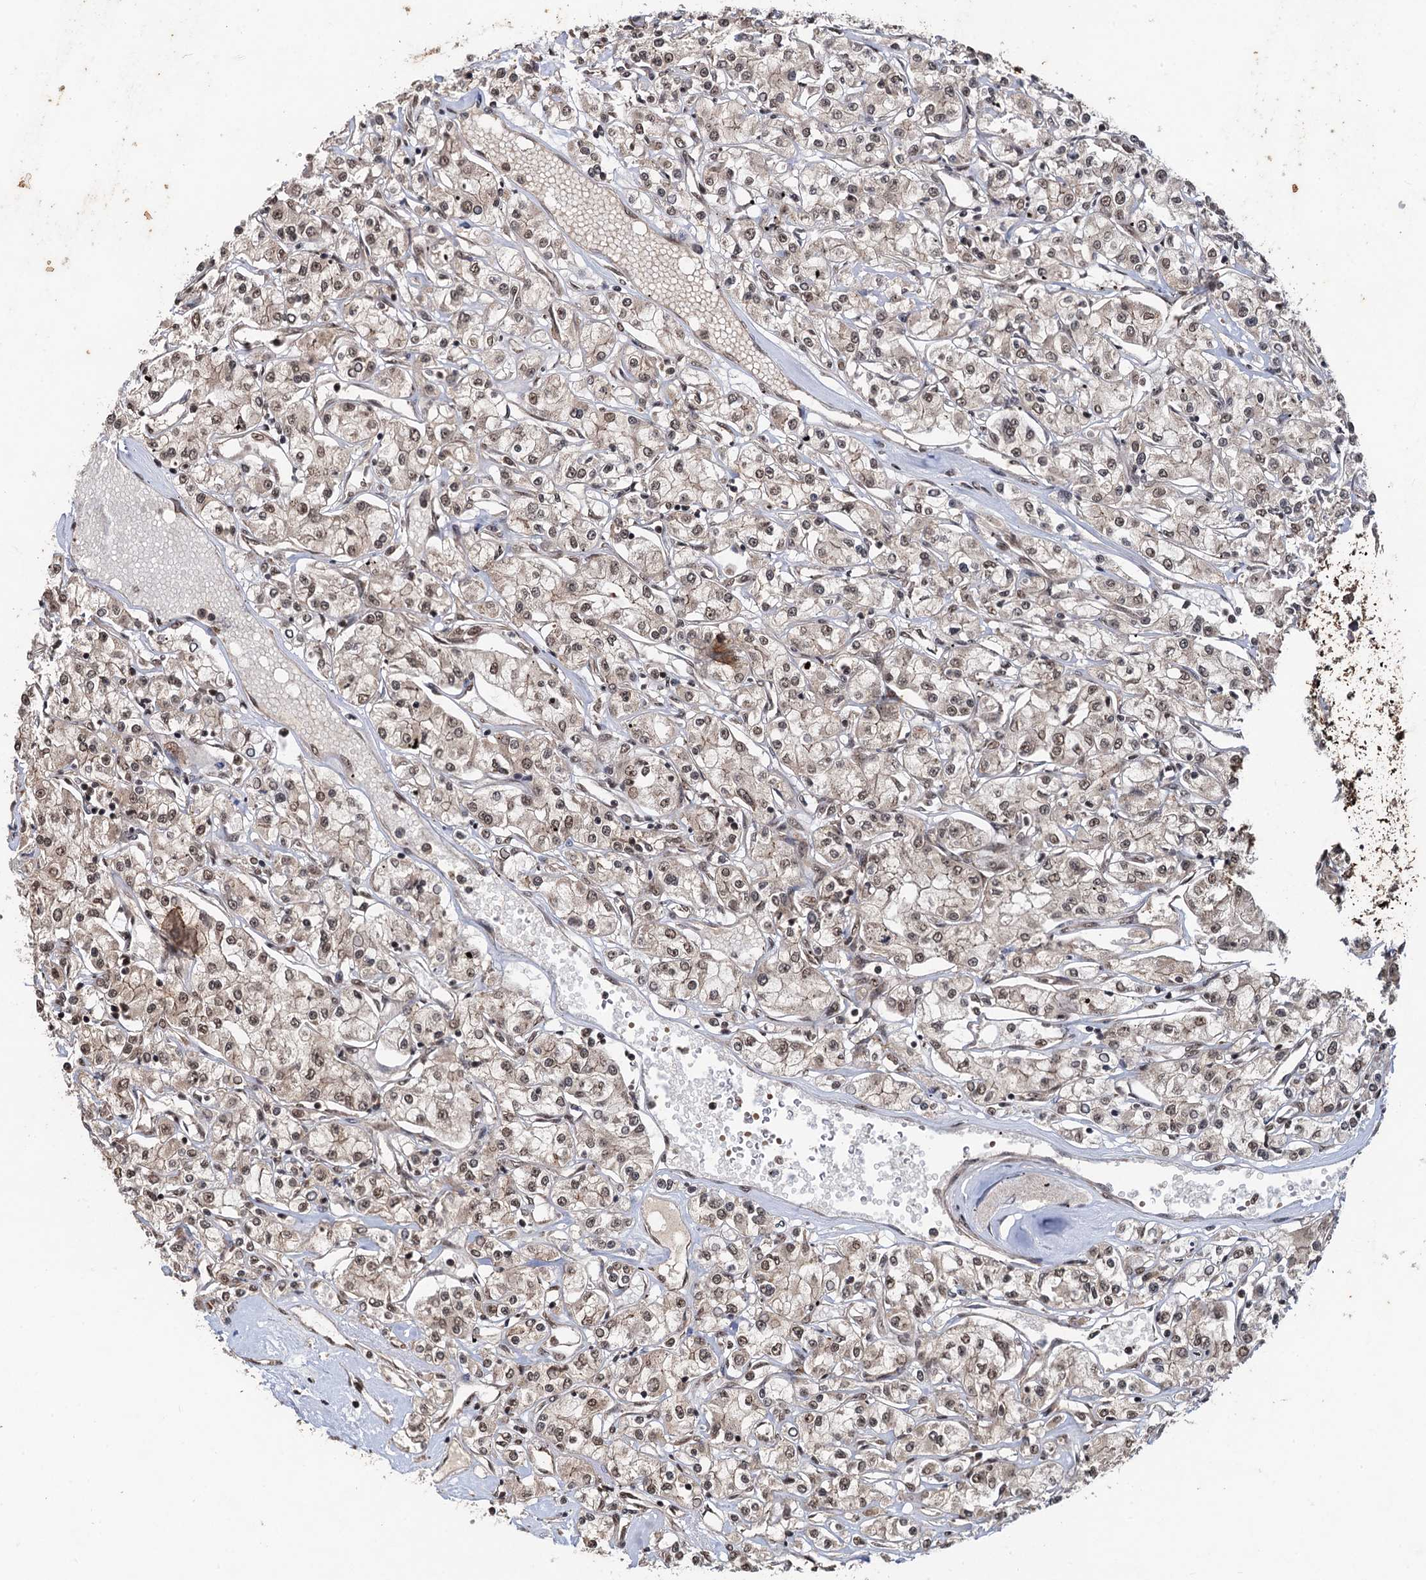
{"staining": {"intensity": "weak", "quantity": ">75%", "location": "cytoplasmic/membranous,nuclear"}, "tissue": "renal cancer", "cell_type": "Tumor cells", "image_type": "cancer", "snomed": [{"axis": "morphology", "description": "Adenocarcinoma, NOS"}, {"axis": "topography", "description": "Kidney"}], "caption": "Brown immunohistochemical staining in human adenocarcinoma (renal) demonstrates weak cytoplasmic/membranous and nuclear staining in approximately >75% of tumor cells.", "gene": "REP15", "patient": {"sex": "female", "age": 59}}